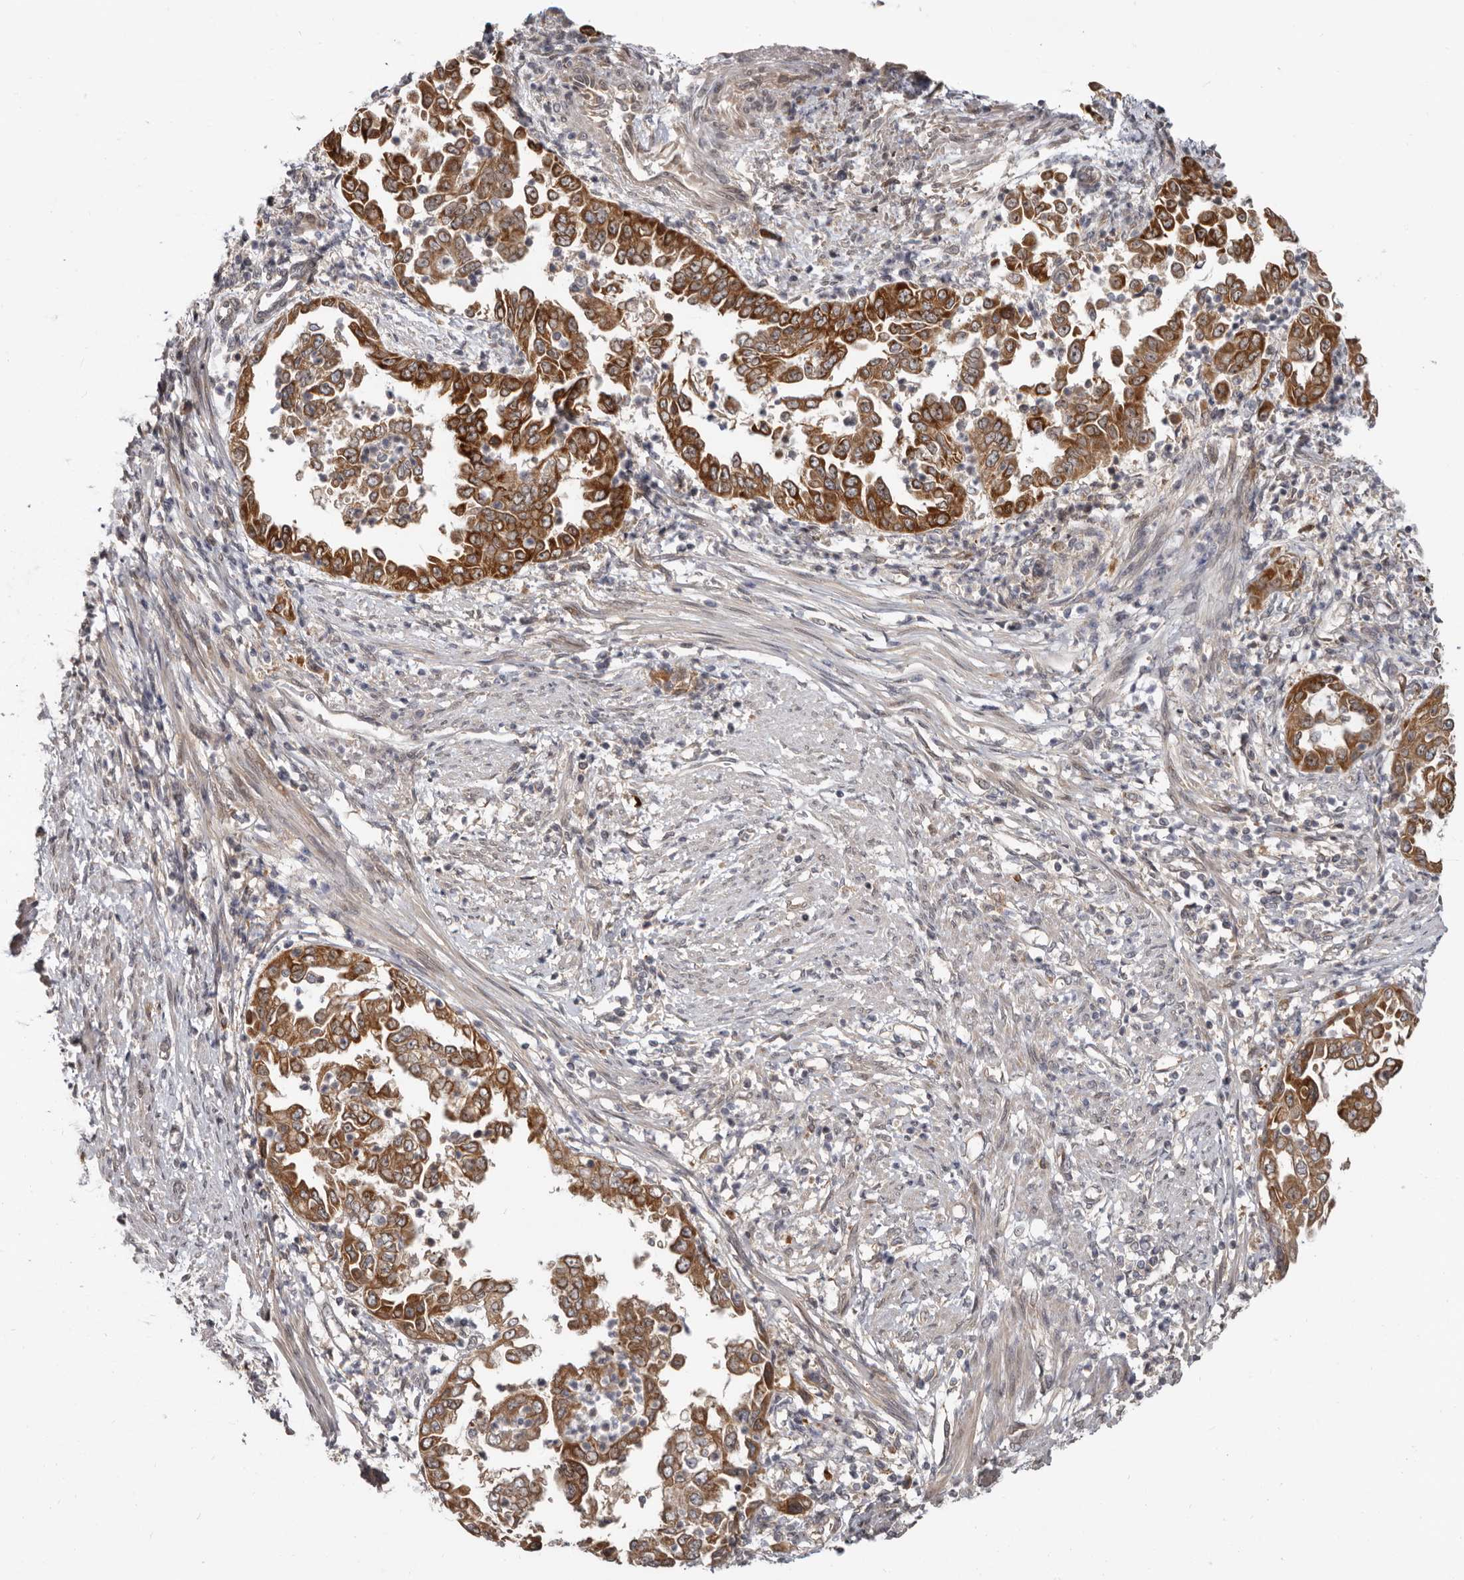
{"staining": {"intensity": "strong", "quantity": ">75%", "location": "cytoplasmic/membranous"}, "tissue": "endometrial cancer", "cell_type": "Tumor cells", "image_type": "cancer", "snomed": [{"axis": "morphology", "description": "Adenocarcinoma, NOS"}, {"axis": "topography", "description": "Endometrium"}], "caption": "This is a photomicrograph of immunohistochemistry staining of endometrial cancer, which shows strong positivity in the cytoplasmic/membranous of tumor cells.", "gene": "BAD", "patient": {"sex": "female", "age": 85}}